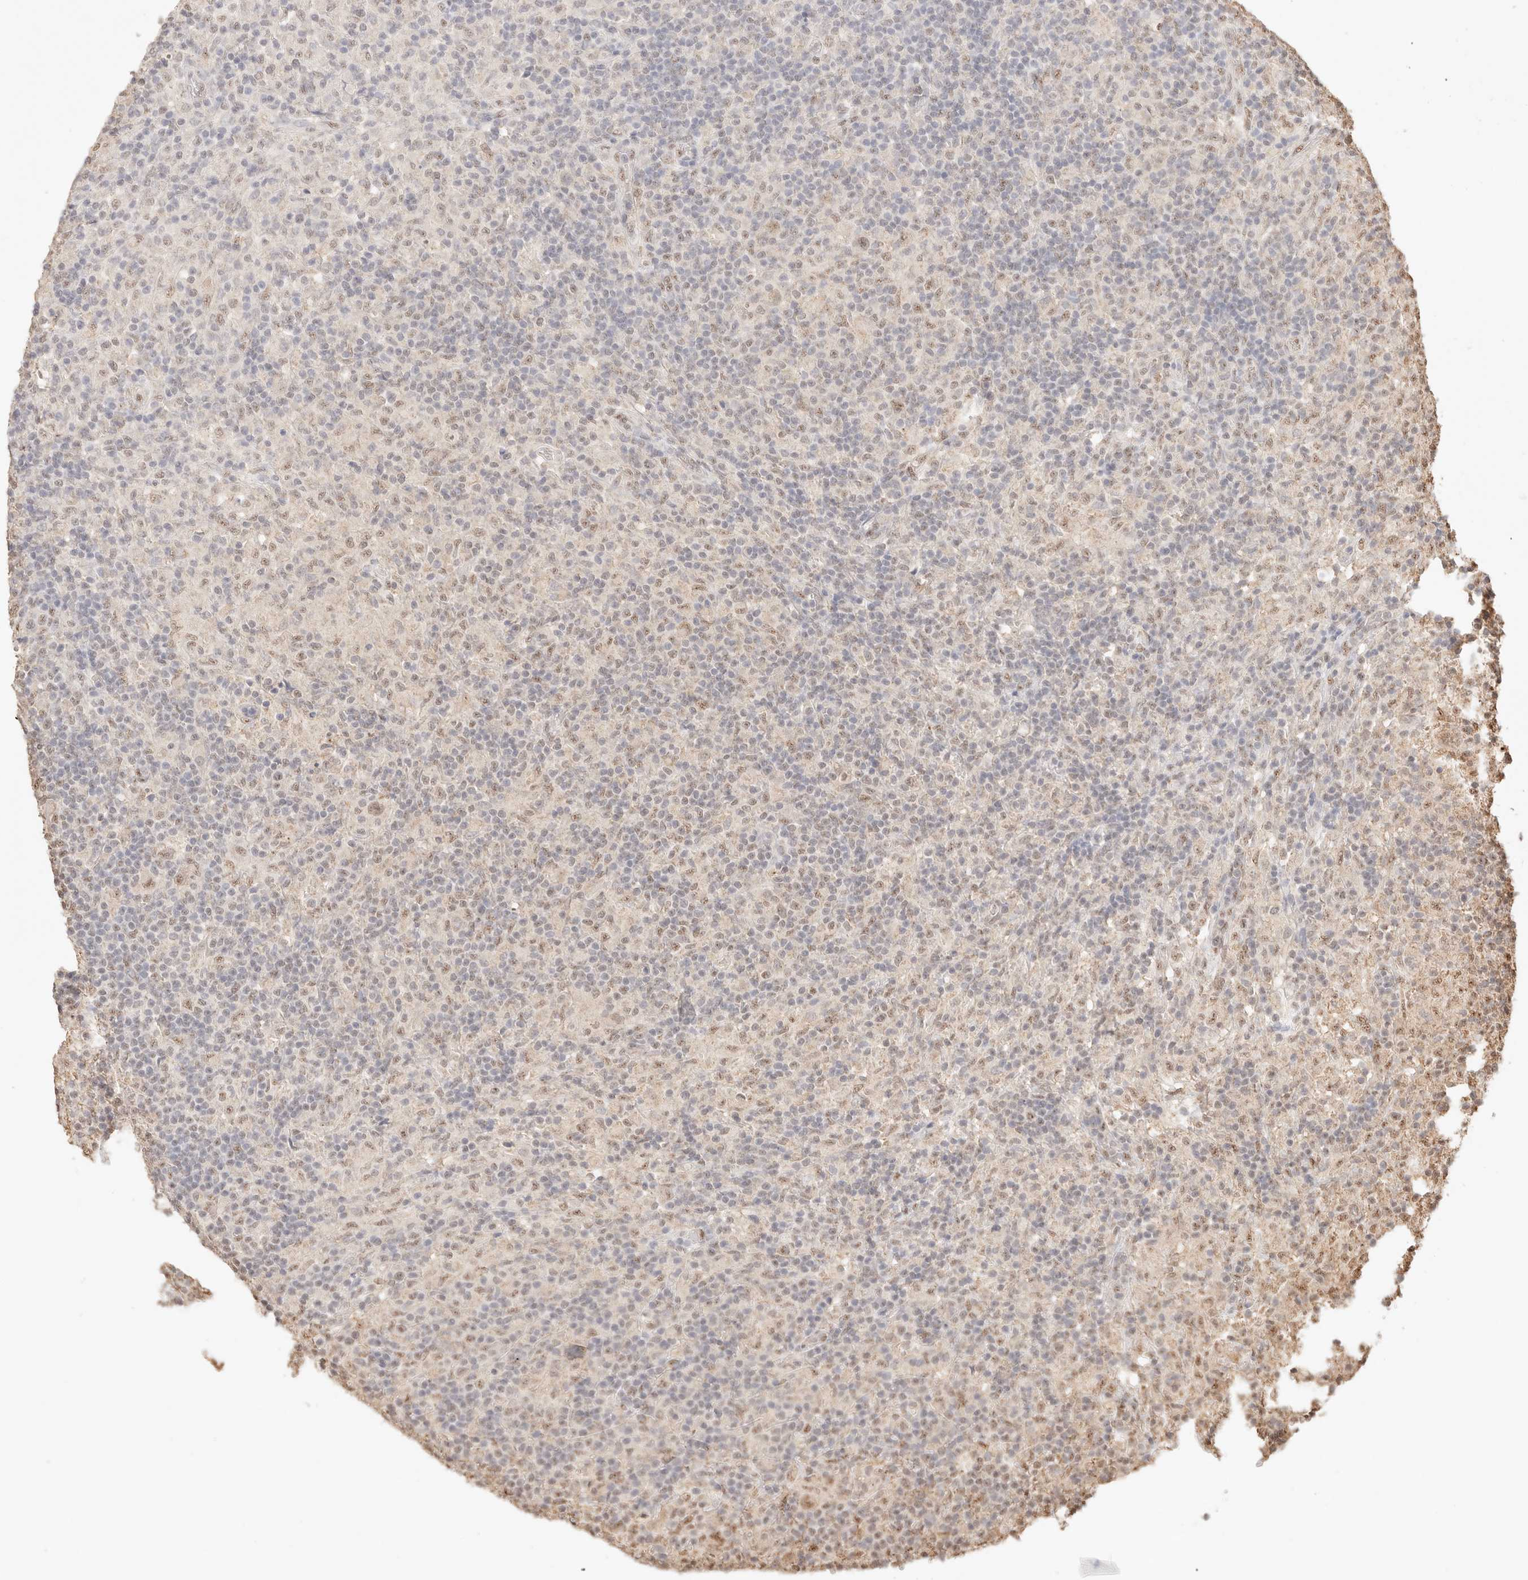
{"staining": {"intensity": "moderate", "quantity": ">75%", "location": "nuclear"}, "tissue": "lymphoma", "cell_type": "Tumor cells", "image_type": "cancer", "snomed": [{"axis": "morphology", "description": "Hodgkin's disease, NOS"}, {"axis": "topography", "description": "Lymph node"}], "caption": "A brown stain shows moderate nuclear expression of a protein in lymphoma tumor cells.", "gene": "IL1R2", "patient": {"sex": "male", "age": 70}}